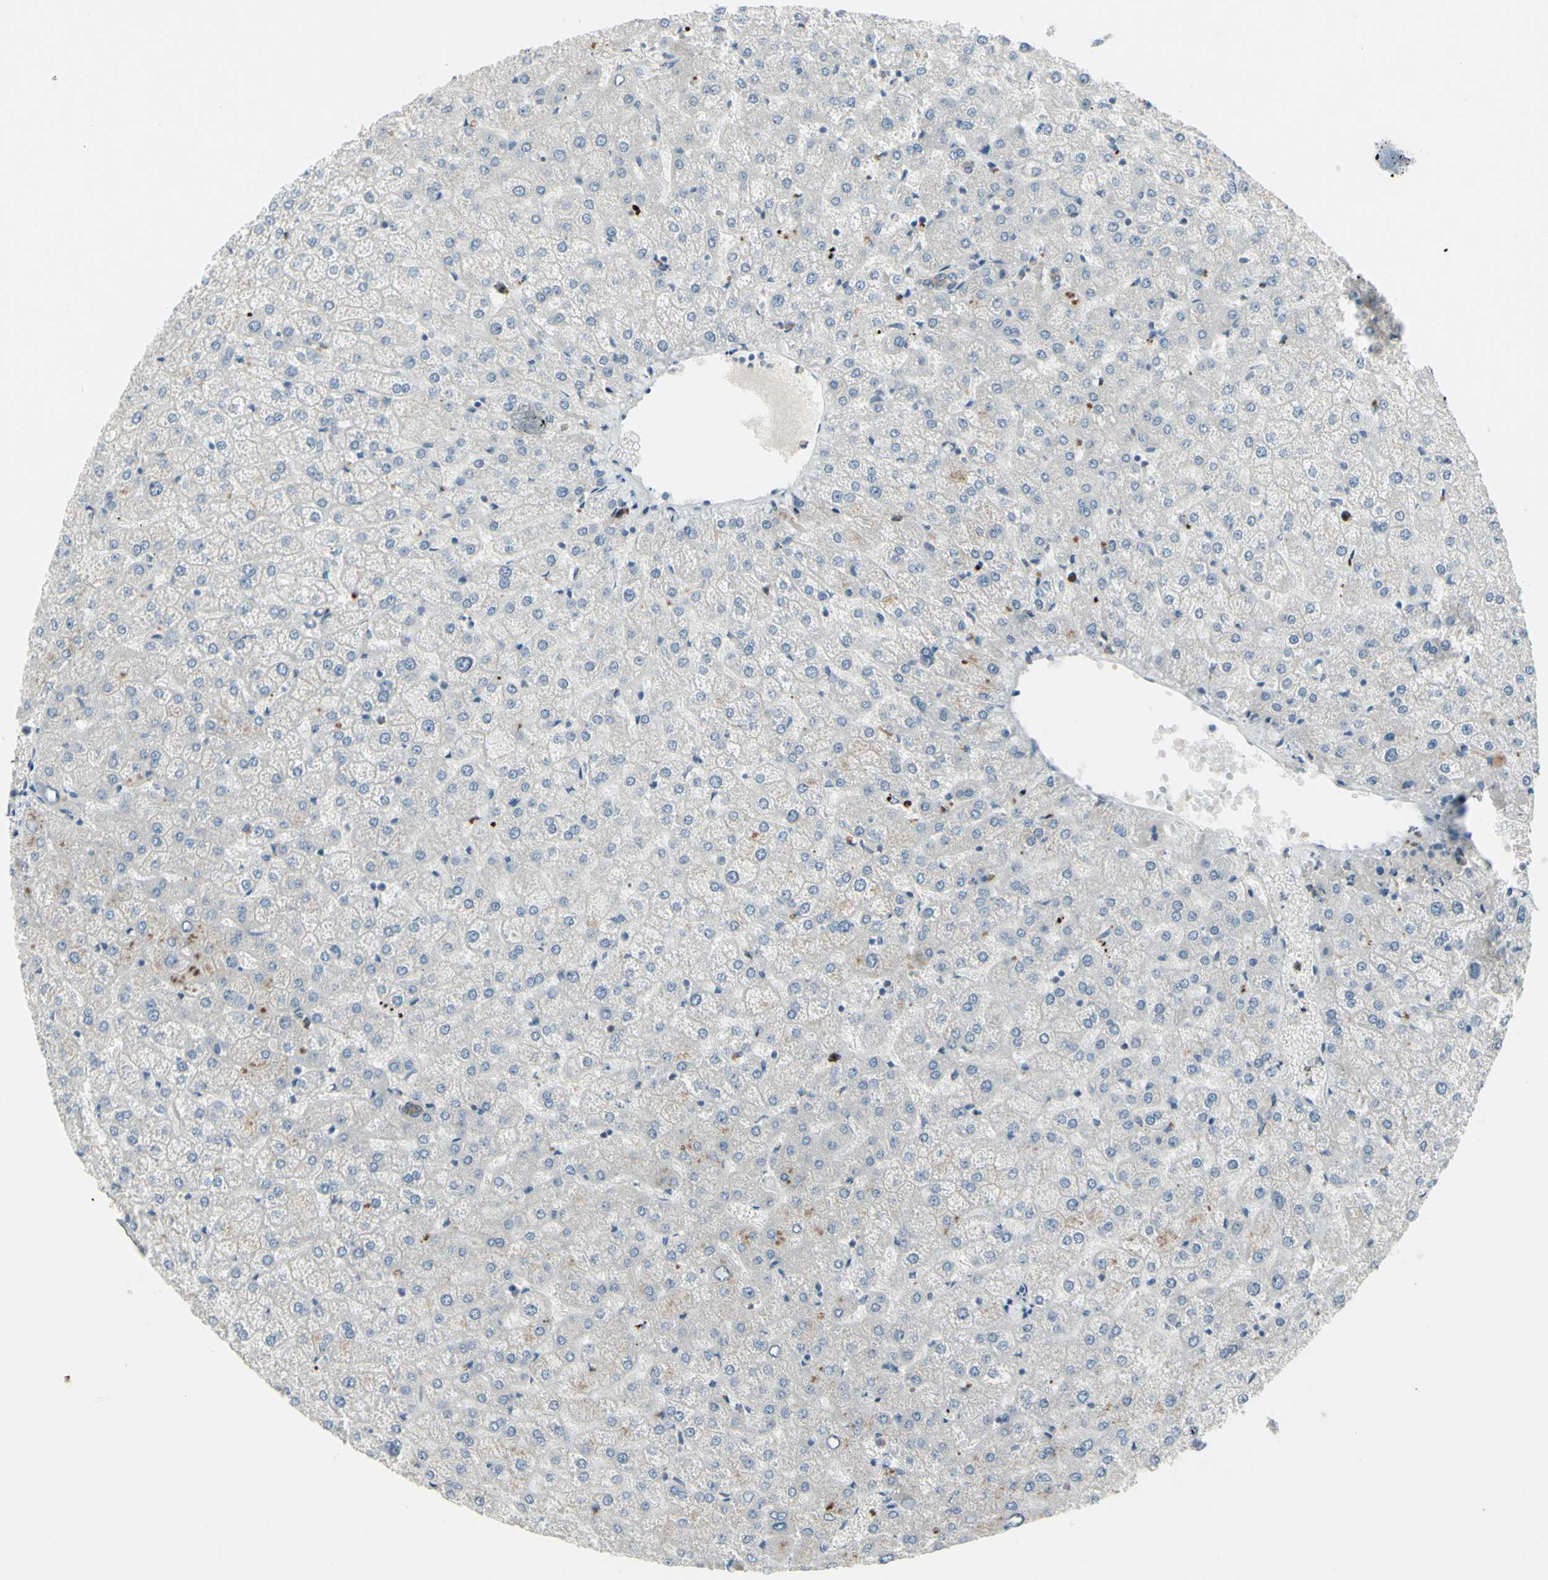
{"staining": {"intensity": "moderate", "quantity": "25%-75%", "location": "cytoplasmic/membranous"}, "tissue": "liver", "cell_type": "Cholangiocytes", "image_type": "normal", "snomed": [{"axis": "morphology", "description": "Normal tissue, NOS"}, {"axis": "topography", "description": "Liver"}], "caption": "Immunohistochemical staining of benign human liver displays medium levels of moderate cytoplasmic/membranous expression in approximately 25%-75% of cholangiocytes.", "gene": "ETNK1", "patient": {"sex": "female", "age": 32}}